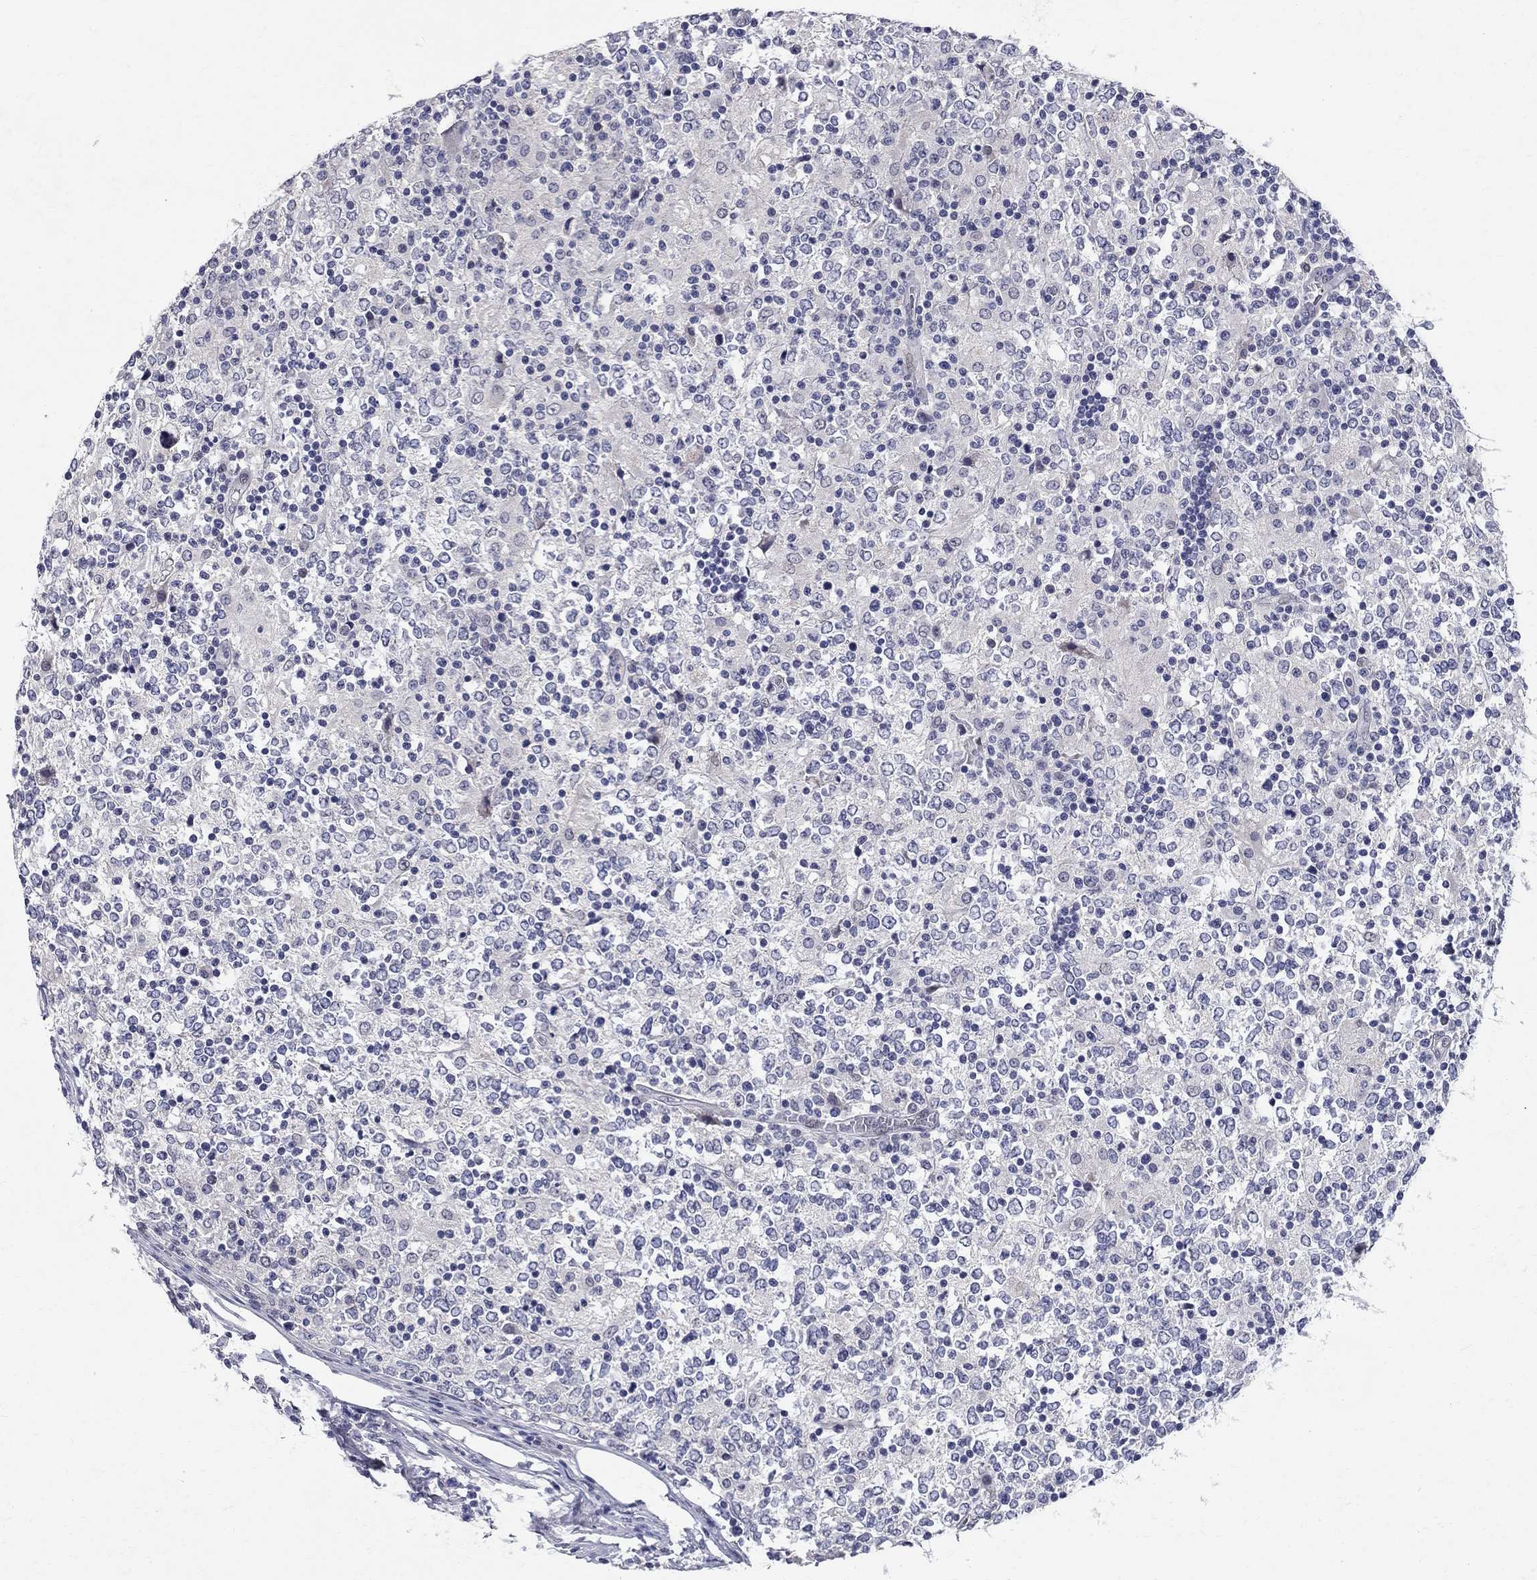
{"staining": {"intensity": "negative", "quantity": "none", "location": "none"}, "tissue": "lymphoma", "cell_type": "Tumor cells", "image_type": "cancer", "snomed": [{"axis": "morphology", "description": "Malignant lymphoma, non-Hodgkin's type, High grade"}, {"axis": "topography", "description": "Lymph node"}], "caption": "High-grade malignant lymphoma, non-Hodgkin's type was stained to show a protein in brown. There is no significant staining in tumor cells.", "gene": "RBFOX1", "patient": {"sex": "female", "age": 84}}